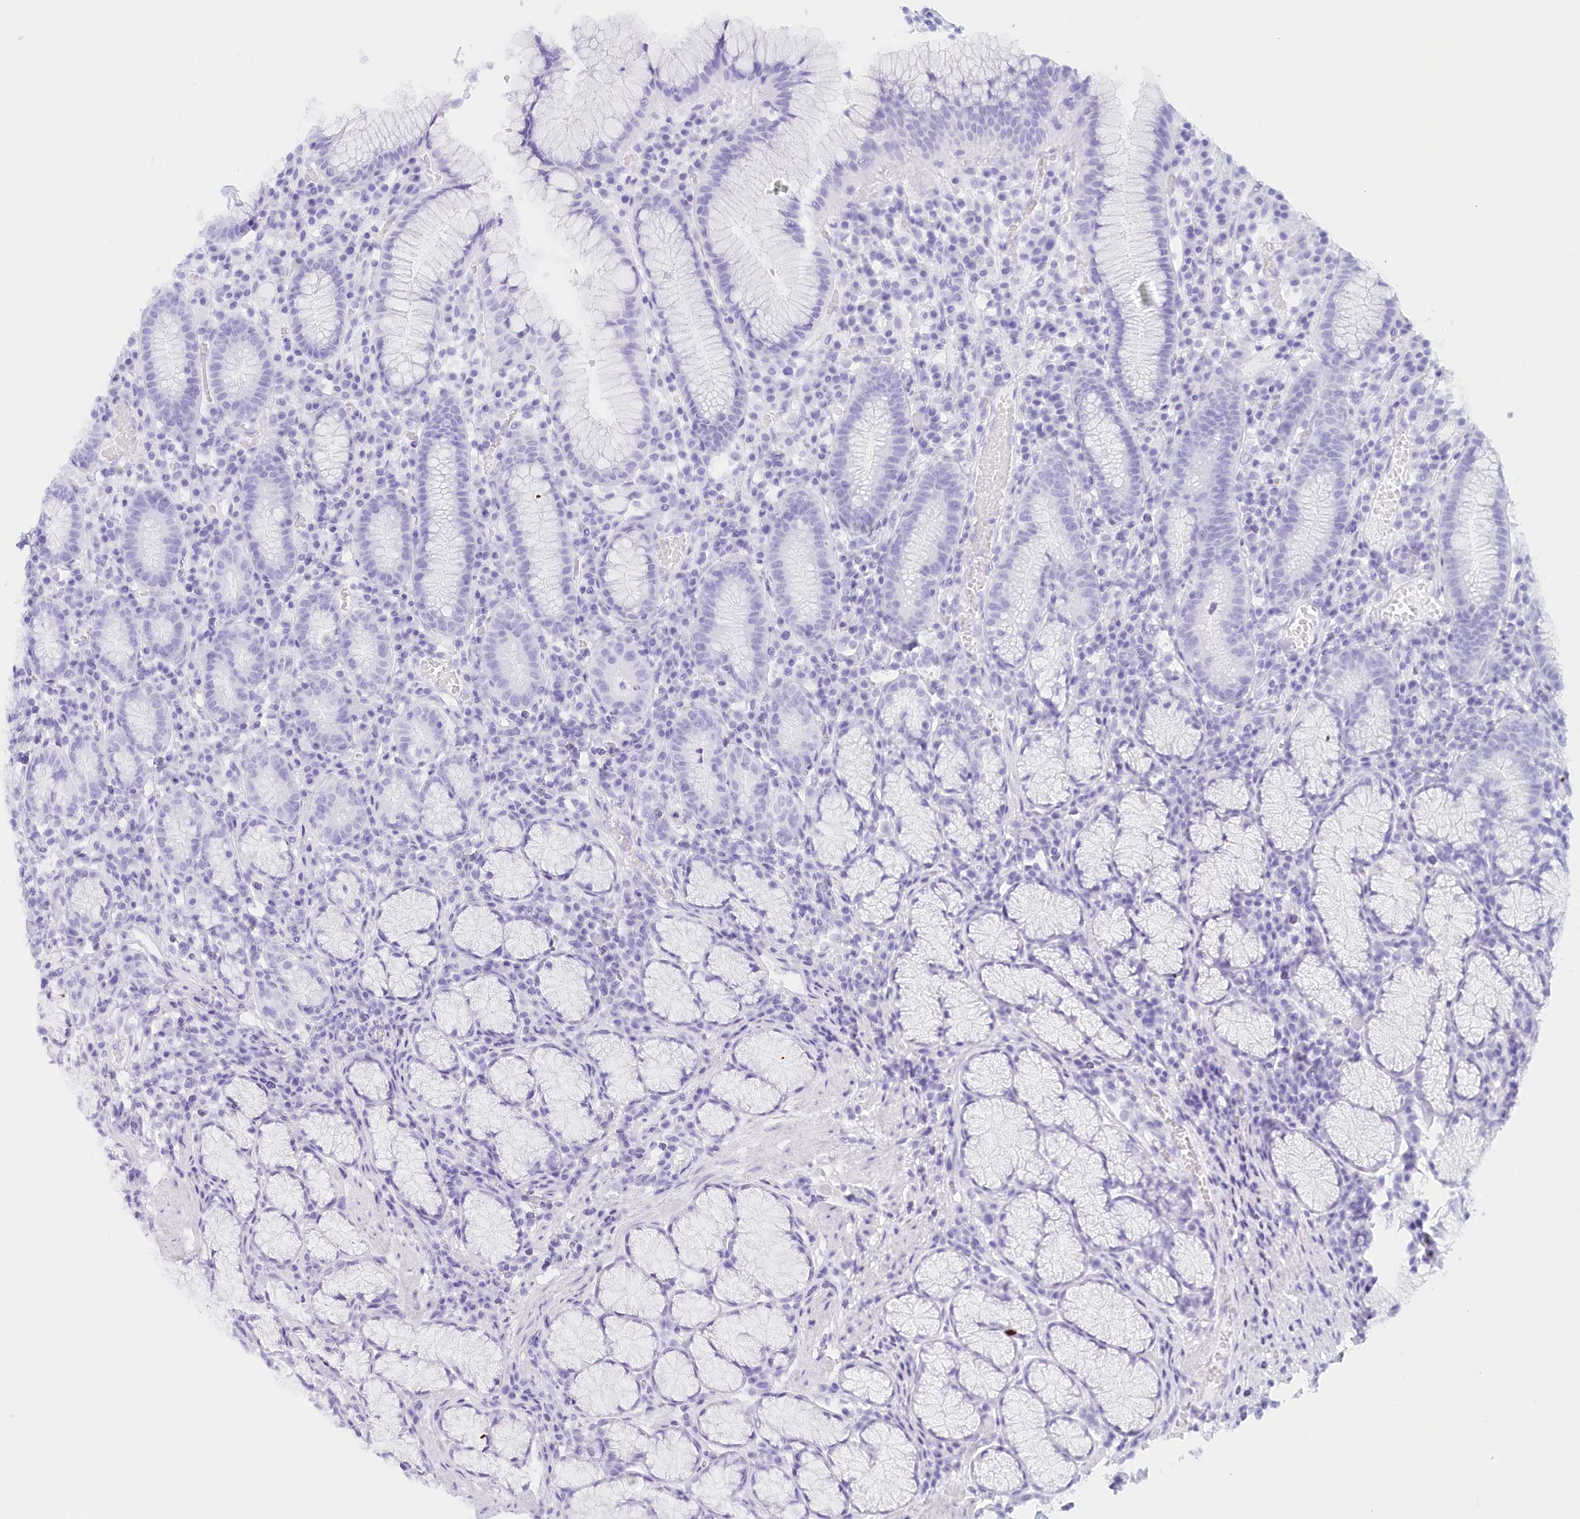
{"staining": {"intensity": "moderate", "quantity": "25%-75%", "location": "cytoplasmic/membranous"}, "tissue": "stomach", "cell_type": "Glandular cells", "image_type": "normal", "snomed": [{"axis": "morphology", "description": "Normal tissue, NOS"}, {"axis": "topography", "description": "Stomach"}], "caption": "IHC of normal human stomach reveals medium levels of moderate cytoplasmic/membranous expression in about 25%-75% of glandular cells.", "gene": "UMPS", "patient": {"sex": "male", "age": 55}}